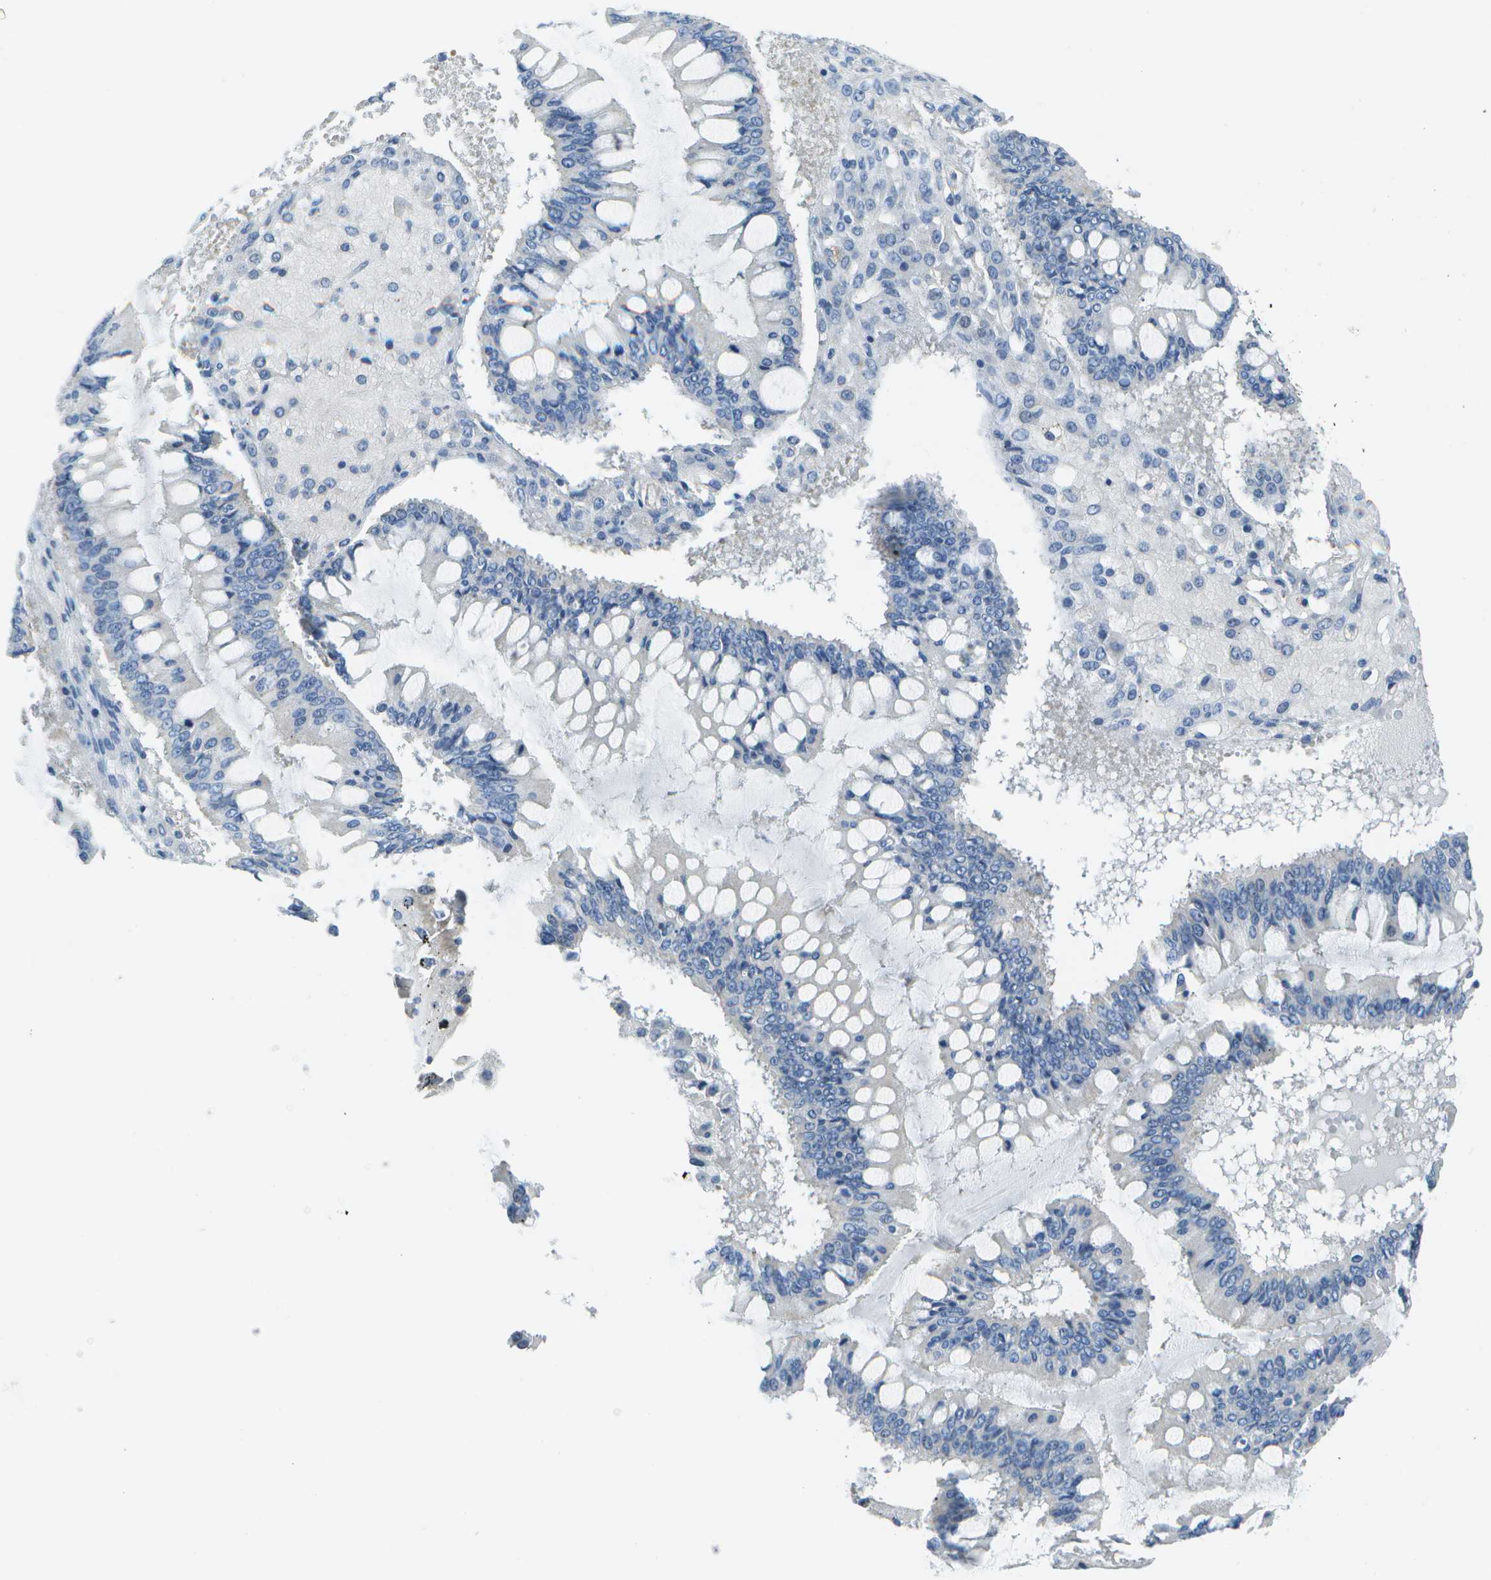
{"staining": {"intensity": "negative", "quantity": "none", "location": "none"}, "tissue": "ovarian cancer", "cell_type": "Tumor cells", "image_type": "cancer", "snomed": [{"axis": "morphology", "description": "Cystadenocarcinoma, mucinous, NOS"}, {"axis": "topography", "description": "Ovary"}], "caption": "Histopathology image shows no significant protein expression in tumor cells of ovarian mucinous cystadenocarcinoma.", "gene": "DCT", "patient": {"sex": "female", "age": 73}}